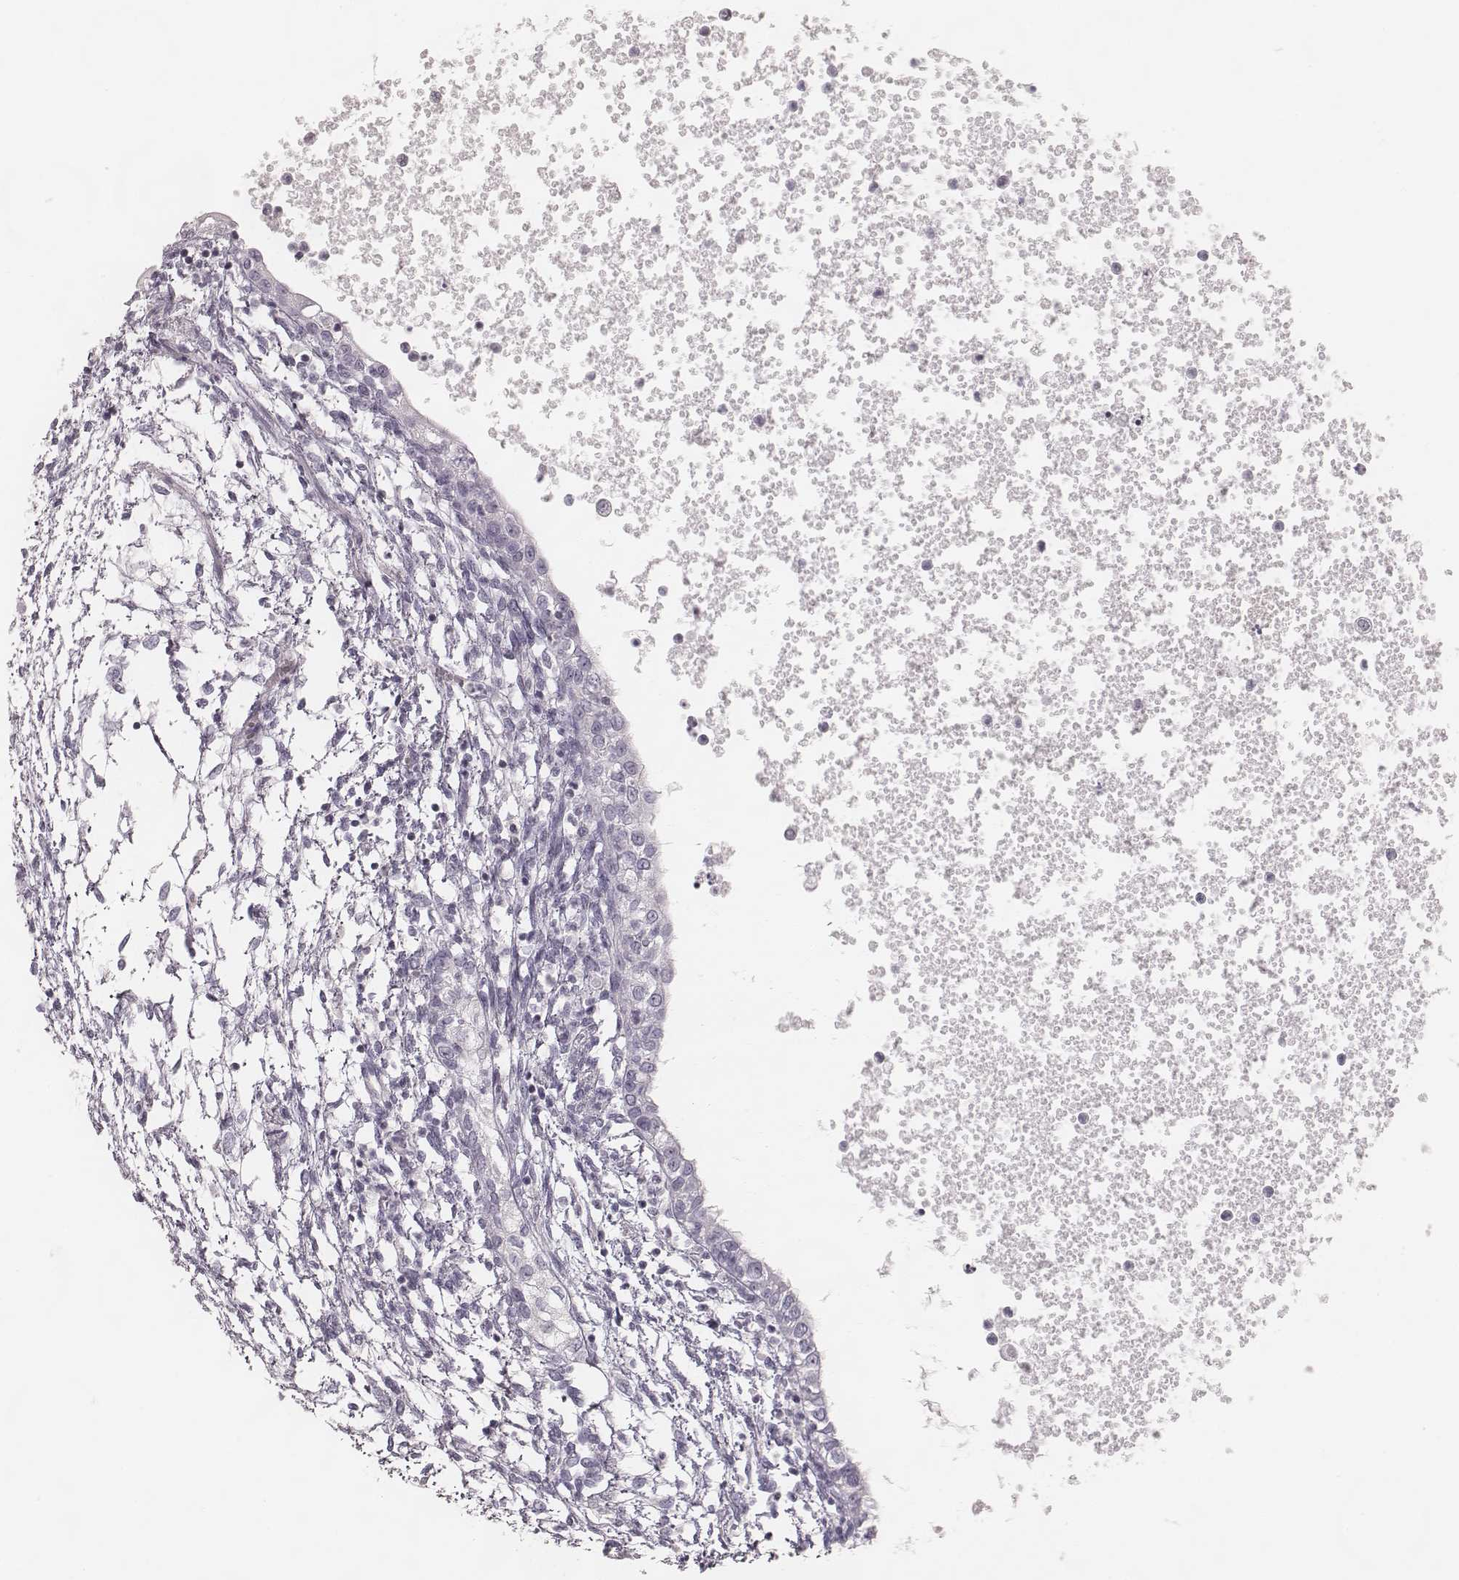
{"staining": {"intensity": "negative", "quantity": "none", "location": "none"}, "tissue": "testis cancer", "cell_type": "Tumor cells", "image_type": "cancer", "snomed": [{"axis": "morphology", "description": "Carcinoma, Embryonal, NOS"}, {"axis": "topography", "description": "Testis"}], "caption": "Histopathology image shows no protein expression in tumor cells of testis embryonal carcinoma tissue.", "gene": "SPA17", "patient": {"sex": "male", "age": 37}}